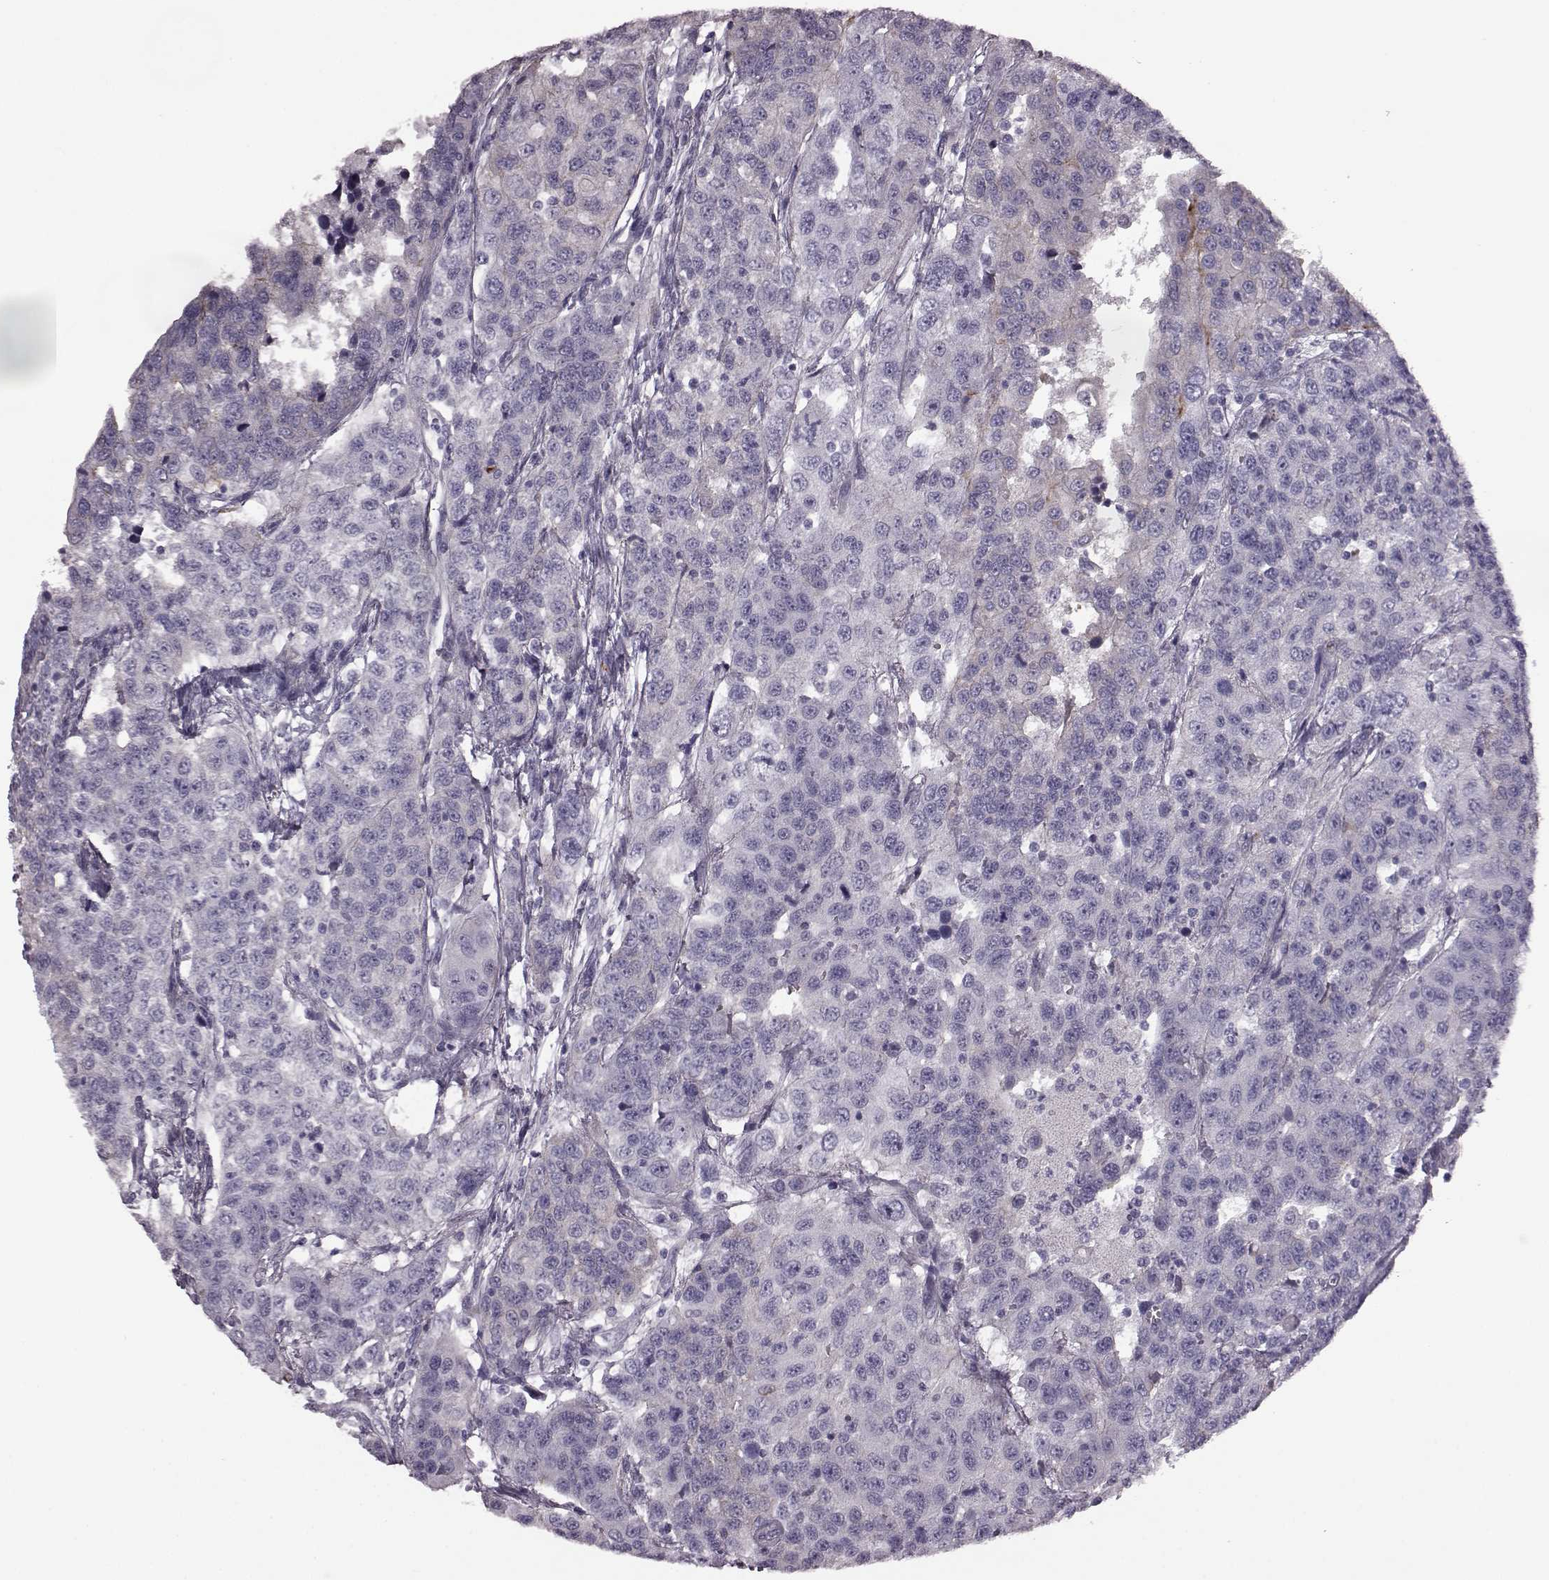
{"staining": {"intensity": "negative", "quantity": "none", "location": "none"}, "tissue": "urothelial cancer", "cell_type": "Tumor cells", "image_type": "cancer", "snomed": [{"axis": "morphology", "description": "Urothelial carcinoma, NOS"}, {"axis": "morphology", "description": "Urothelial carcinoma, High grade"}, {"axis": "topography", "description": "Urinary bladder"}], "caption": "The histopathology image displays no staining of tumor cells in transitional cell carcinoma. (IHC, brightfield microscopy, high magnification).", "gene": "SNTG1", "patient": {"sex": "female", "age": 73}}